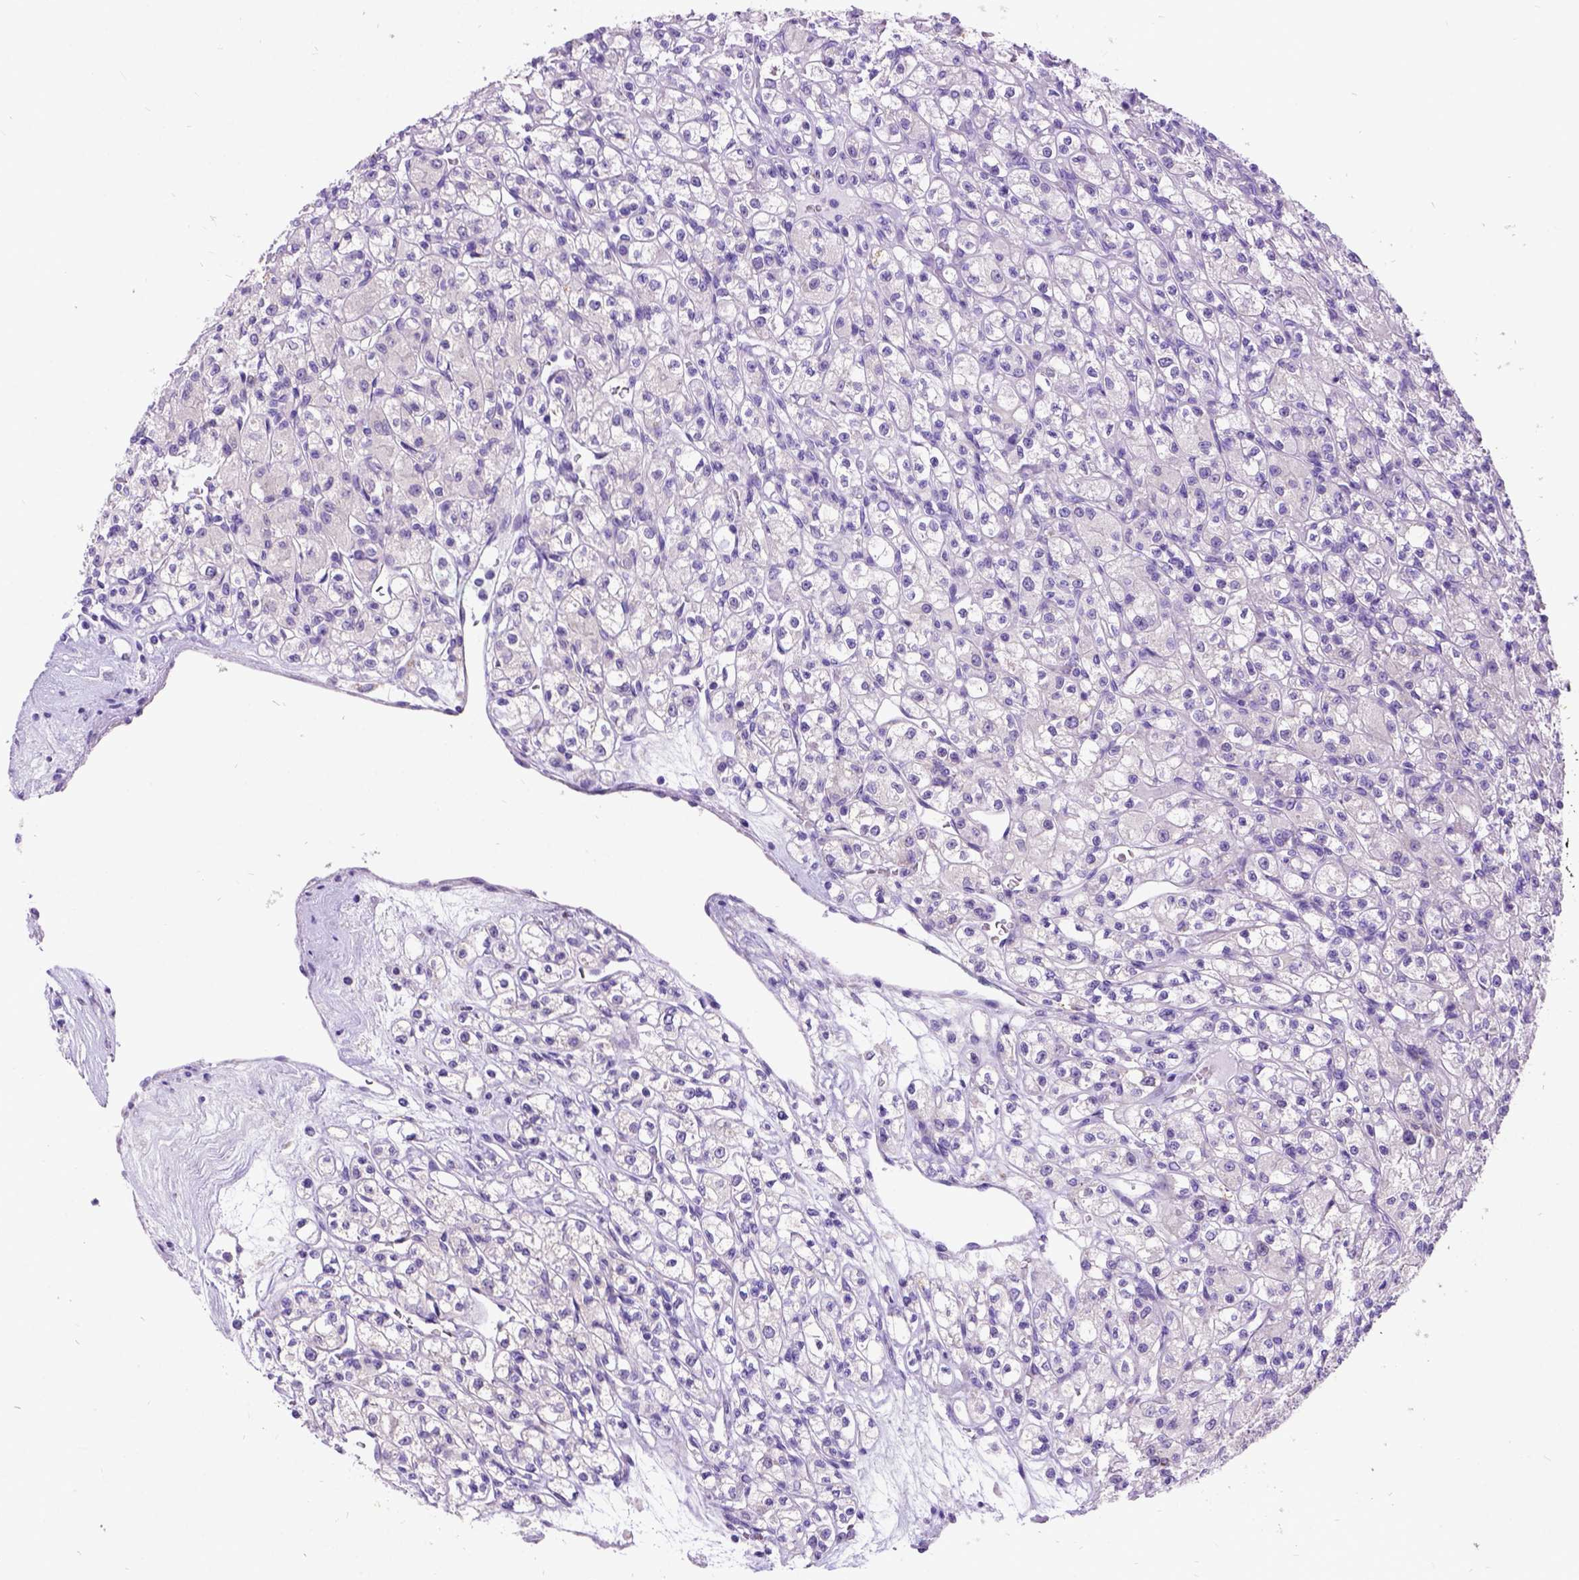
{"staining": {"intensity": "negative", "quantity": "none", "location": "none"}, "tissue": "renal cancer", "cell_type": "Tumor cells", "image_type": "cancer", "snomed": [{"axis": "morphology", "description": "Adenocarcinoma, NOS"}, {"axis": "topography", "description": "Kidney"}], "caption": "Immunohistochemical staining of renal cancer displays no significant expression in tumor cells.", "gene": "CFAP54", "patient": {"sex": "female", "age": 70}}